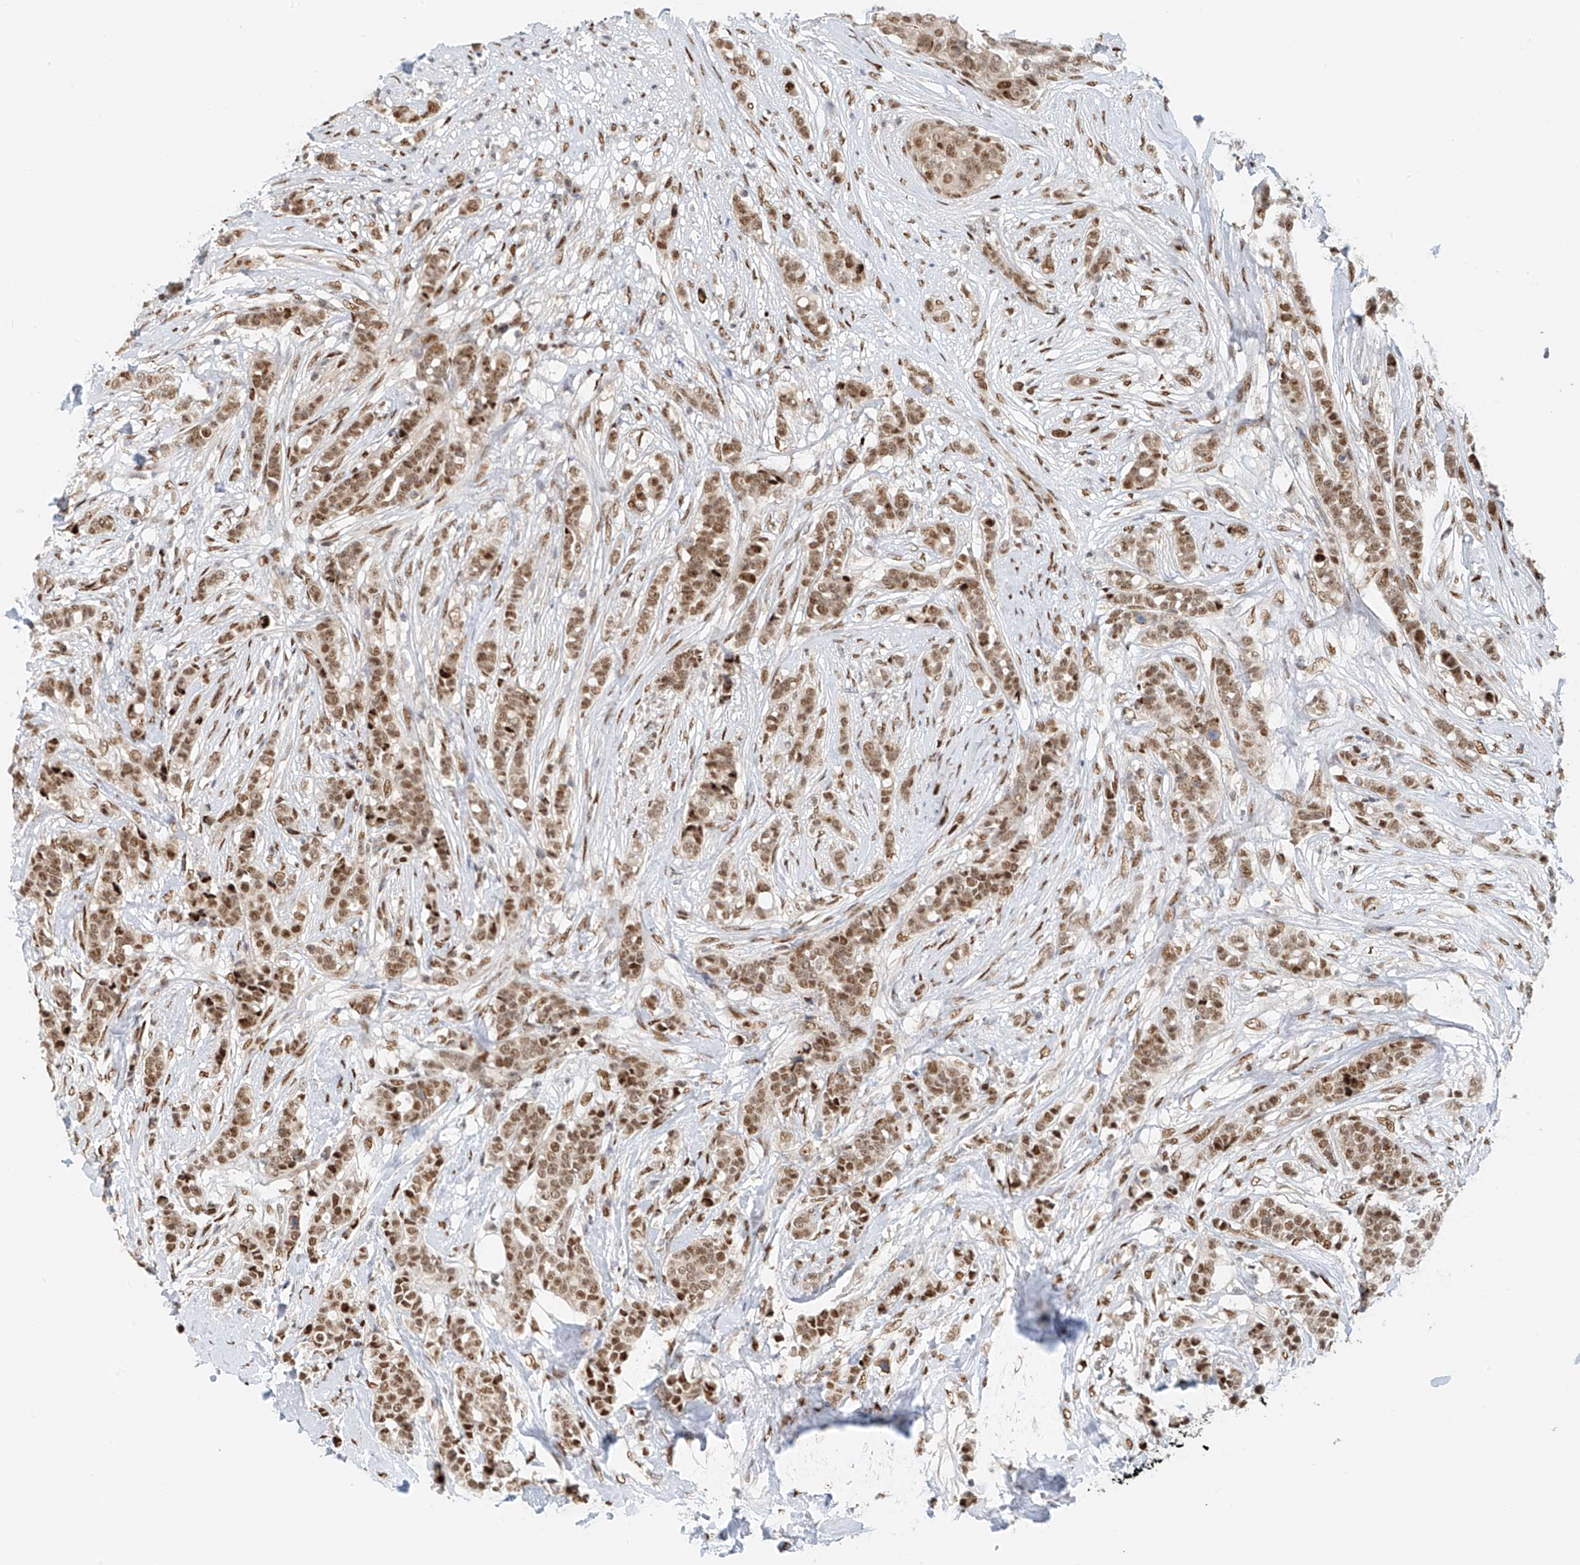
{"staining": {"intensity": "moderate", "quantity": ">75%", "location": "nuclear"}, "tissue": "breast cancer", "cell_type": "Tumor cells", "image_type": "cancer", "snomed": [{"axis": "morphology", "description": "Lobular carcinoma"}, {"axis": "topography", "description": "Breast"}], "caption": "This photomicrograph exhibits breast lobular carcinoma stained with immunohistochemistry to label a protein in brown. The nuclear of tumor cells show moderate positivity for the protein. Nuclei are counter-stained blue.", "gene": "ZNF514", "patient": {"sex": "female", "age": 51}}